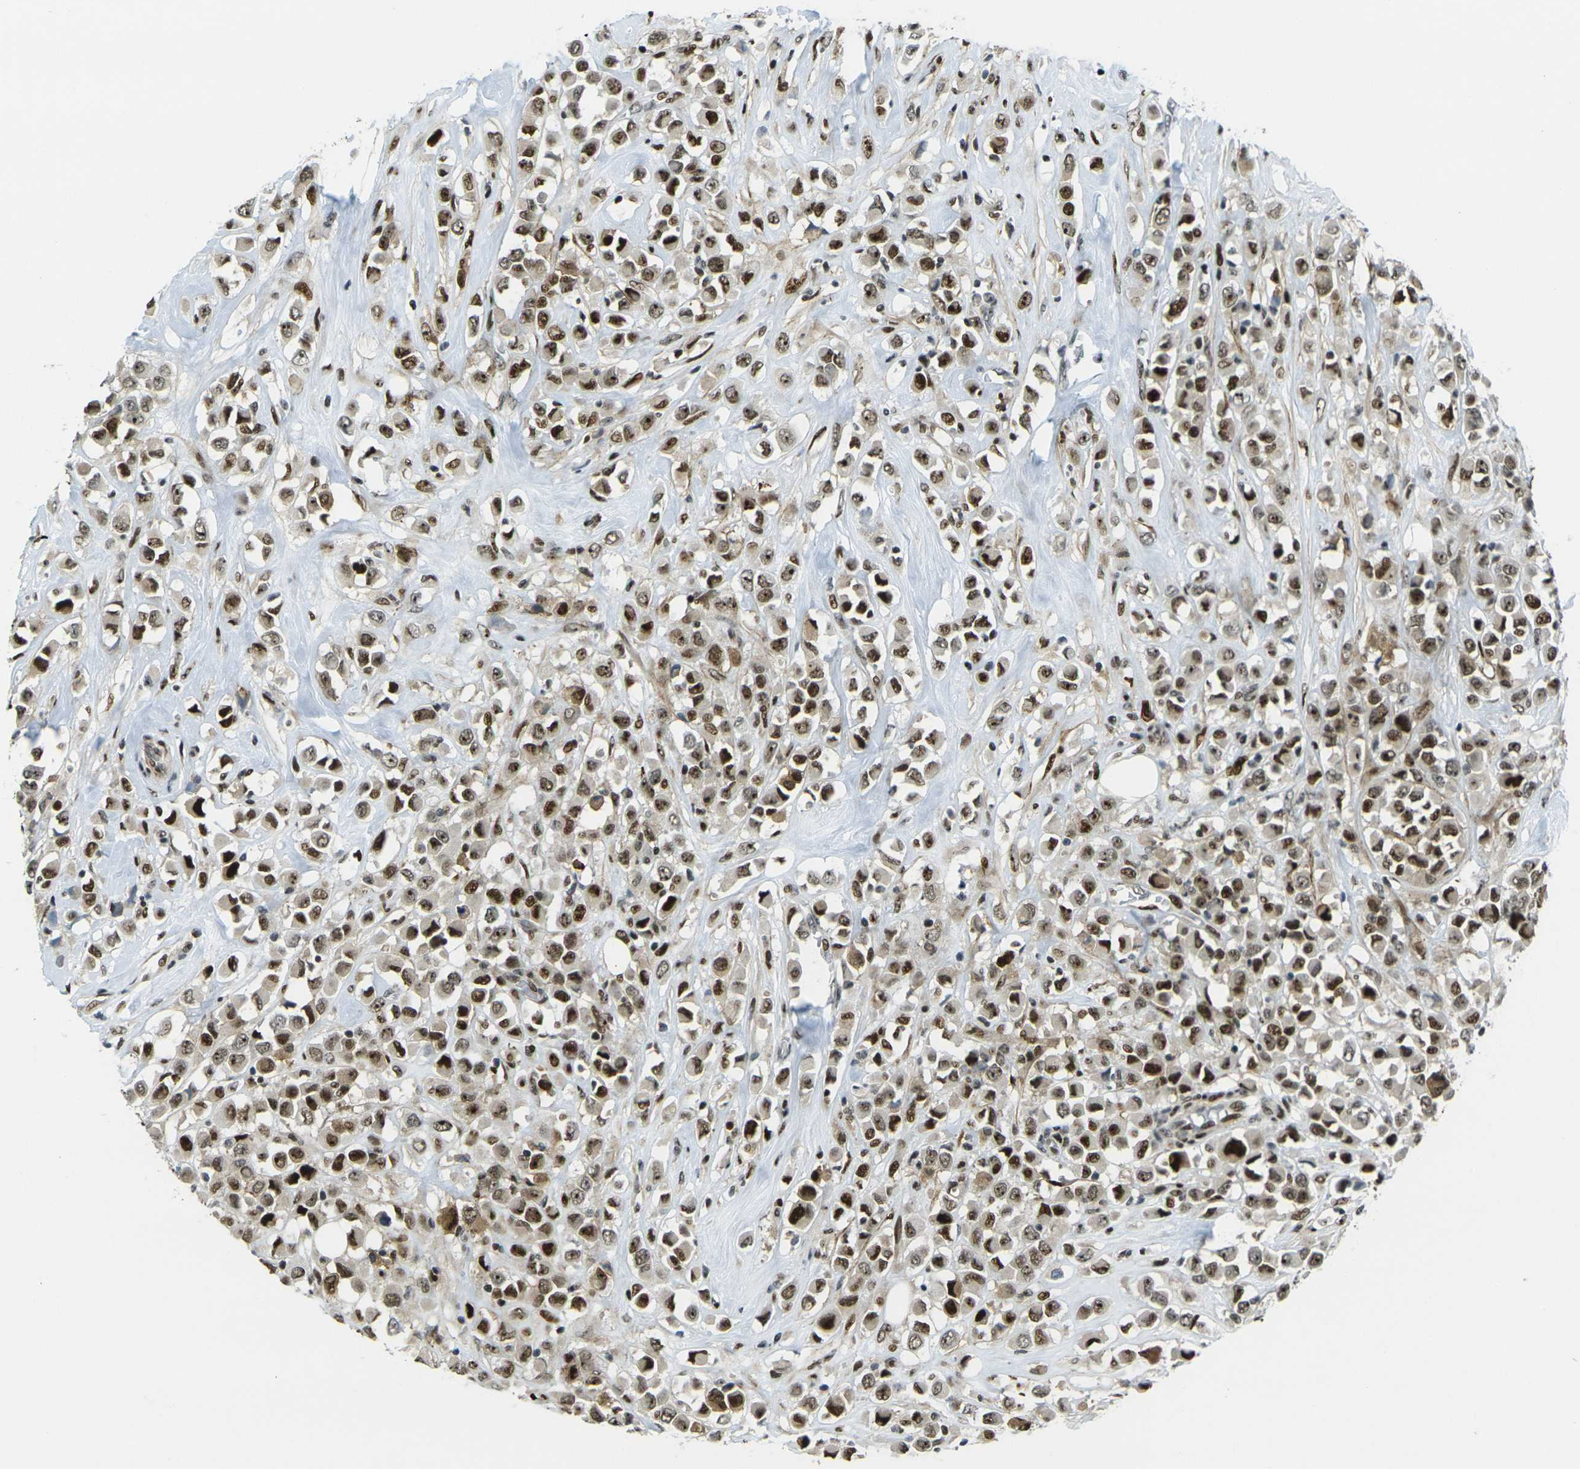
{"staining": {"intensity": "strong", "quantity": ">75%", "location": "nuclear"}, "tissue": "breast cancer", "cell_type": "Tumor cells", "image_type": "cancer", "snomed": [{"axis": "morphology", "description": "Duct carcinoma"}, {"axis": "topography", "description": "Breast"}], "caption": "IHC histopathology image of invasive ductal carcinoma (breast) stained for a protein (brown), which shows high levels of strong nuclear expression in approximately >75% of tumor cells.", "gene": "UBE2C", "patient": {"sex": "female", "age": 61}}